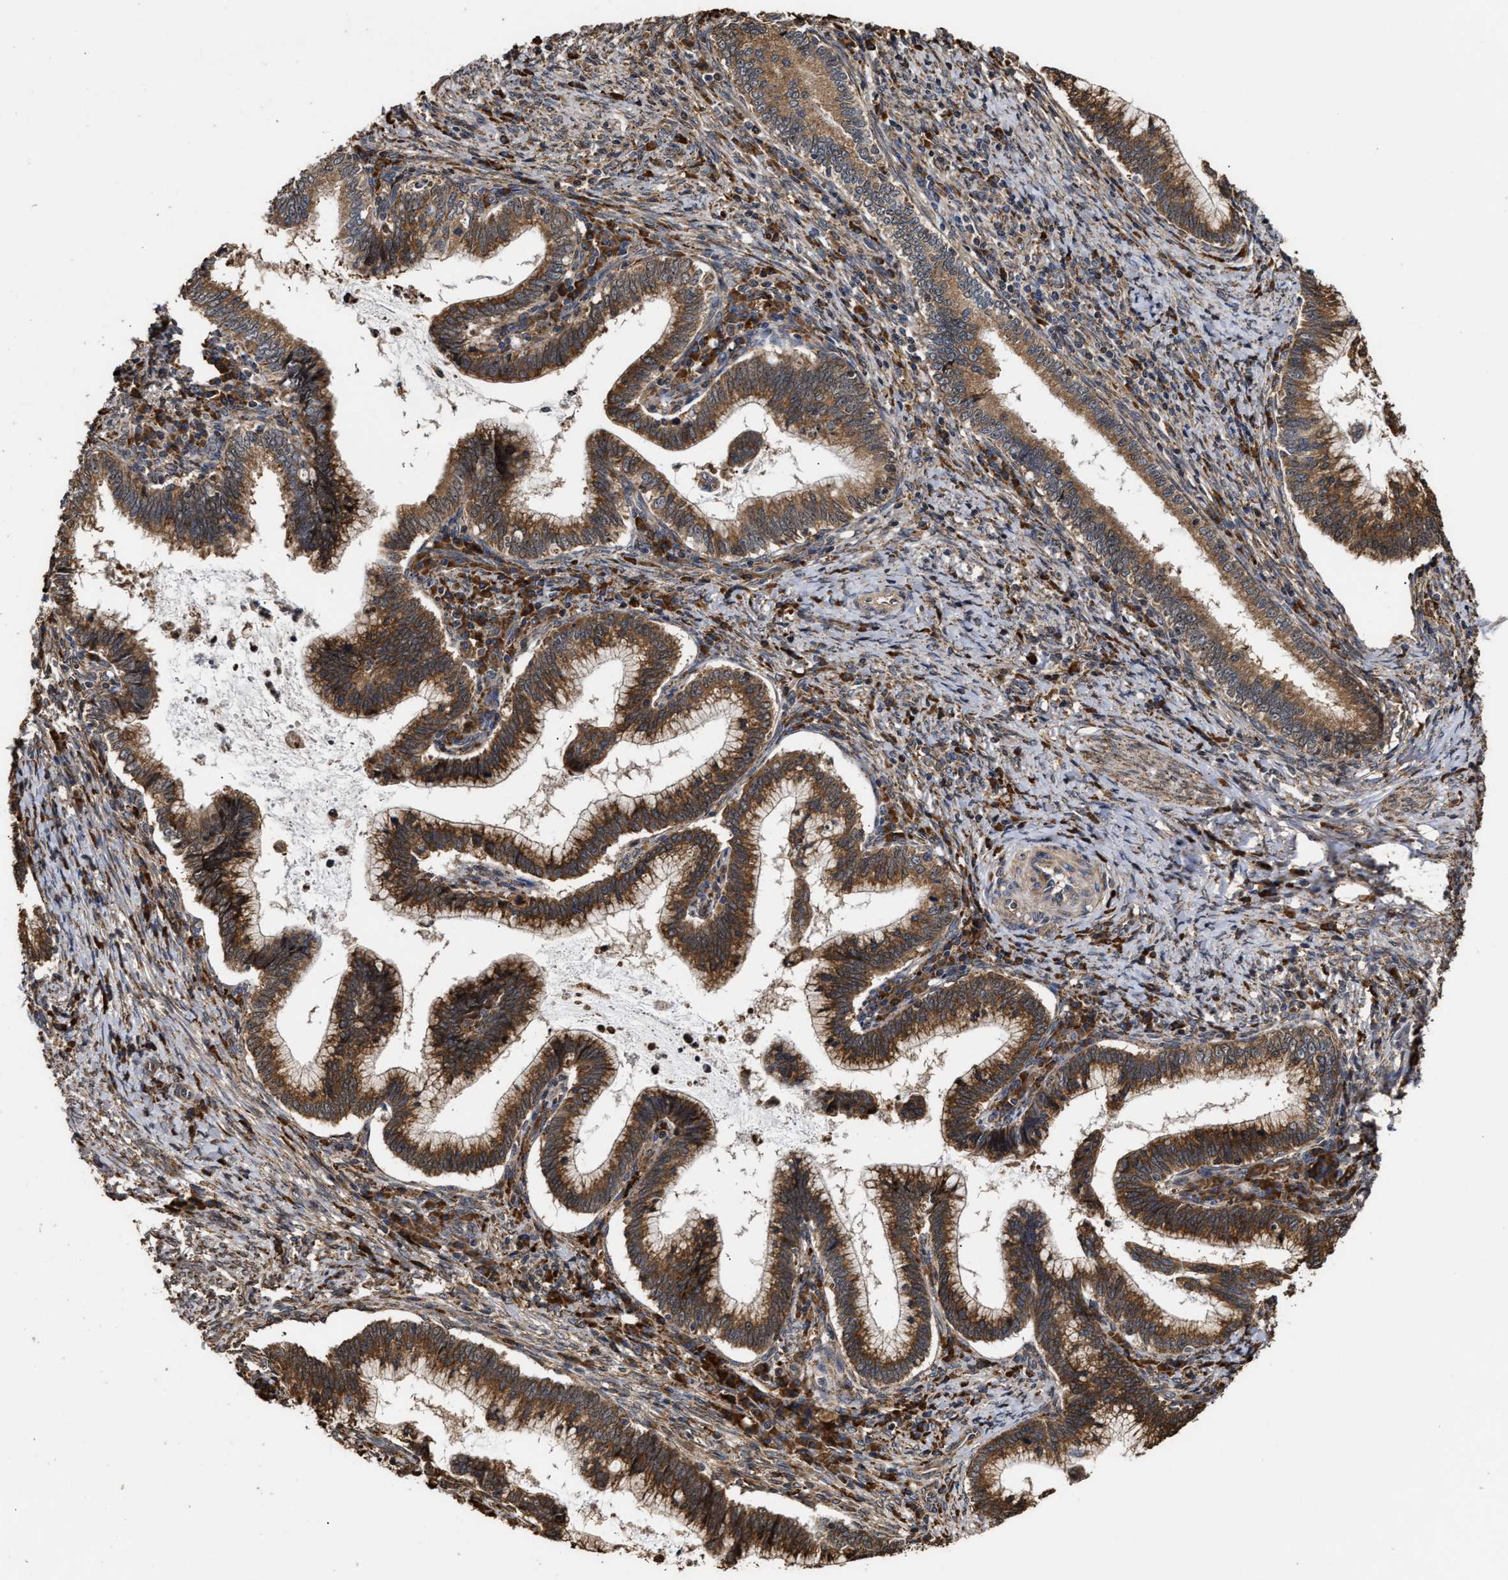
{"staining": {"intensity": "strong", "quantity": ">75%", "location": "cytoplasmic/membranous"}, "tissue": "cervical cancer", "cell_type": "Tumor cells", "image_type": "cancer", "snomed": [{"axis": "morphology", "description": "Adenocarcinoma, NOS"}, {"axis": "topography", "description": "Cervix"}], "caption": "Immunohistochemical staining of adenocarcinoma (cervical) displays strong cytoplasmic/membranous protein positivity in approximately >75% of tumor cells. (Stains: DAB (3,3'-diaminobenzidine) in brown, nuclei in blue, Microscopy: brightfield microscopy at high magnification).", "gene": "GOSR1", "patient": {"sex": "female", "age": 36}}